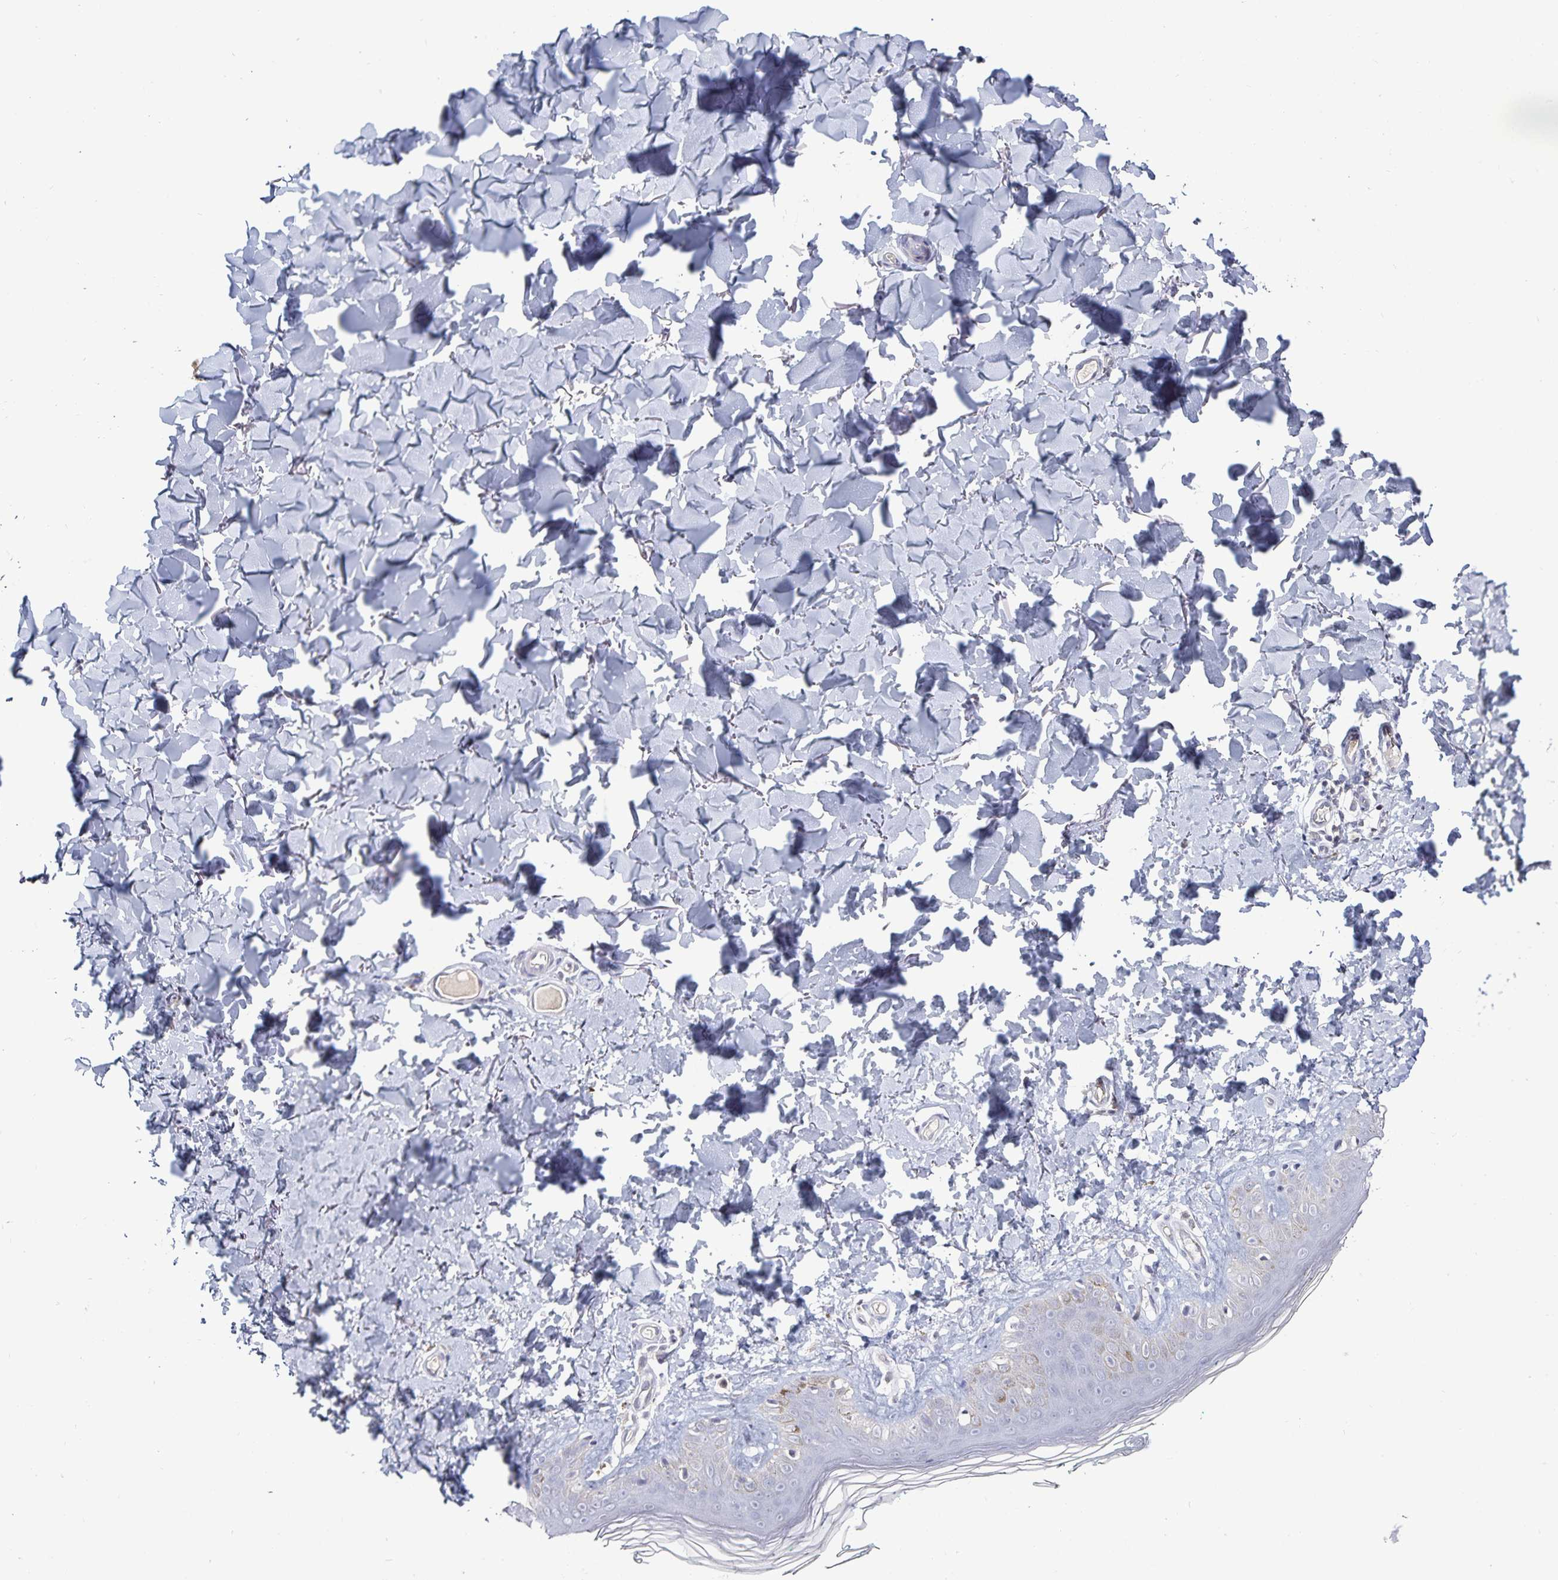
{"staining": {"intensity": "negative", "quantity": "none", "location": "none"}, "tissue": "skin", "cell_type": "Fibroblasts", "image_type": "normal", "snomed": [{"axis": "morphology", "description": "Normal tissue, NOS"}, {"axis": "topography", "description": "Skin"}, {"axis": "topography", "description": "Peripheral nerve tissue"}], "caption": "This is a histopathology image of IHC staining of unremarkable skin, which shows no staining in fibroblasts.", "gene": "ACSL5", "patient": {"sex": "female", "age": 45}}